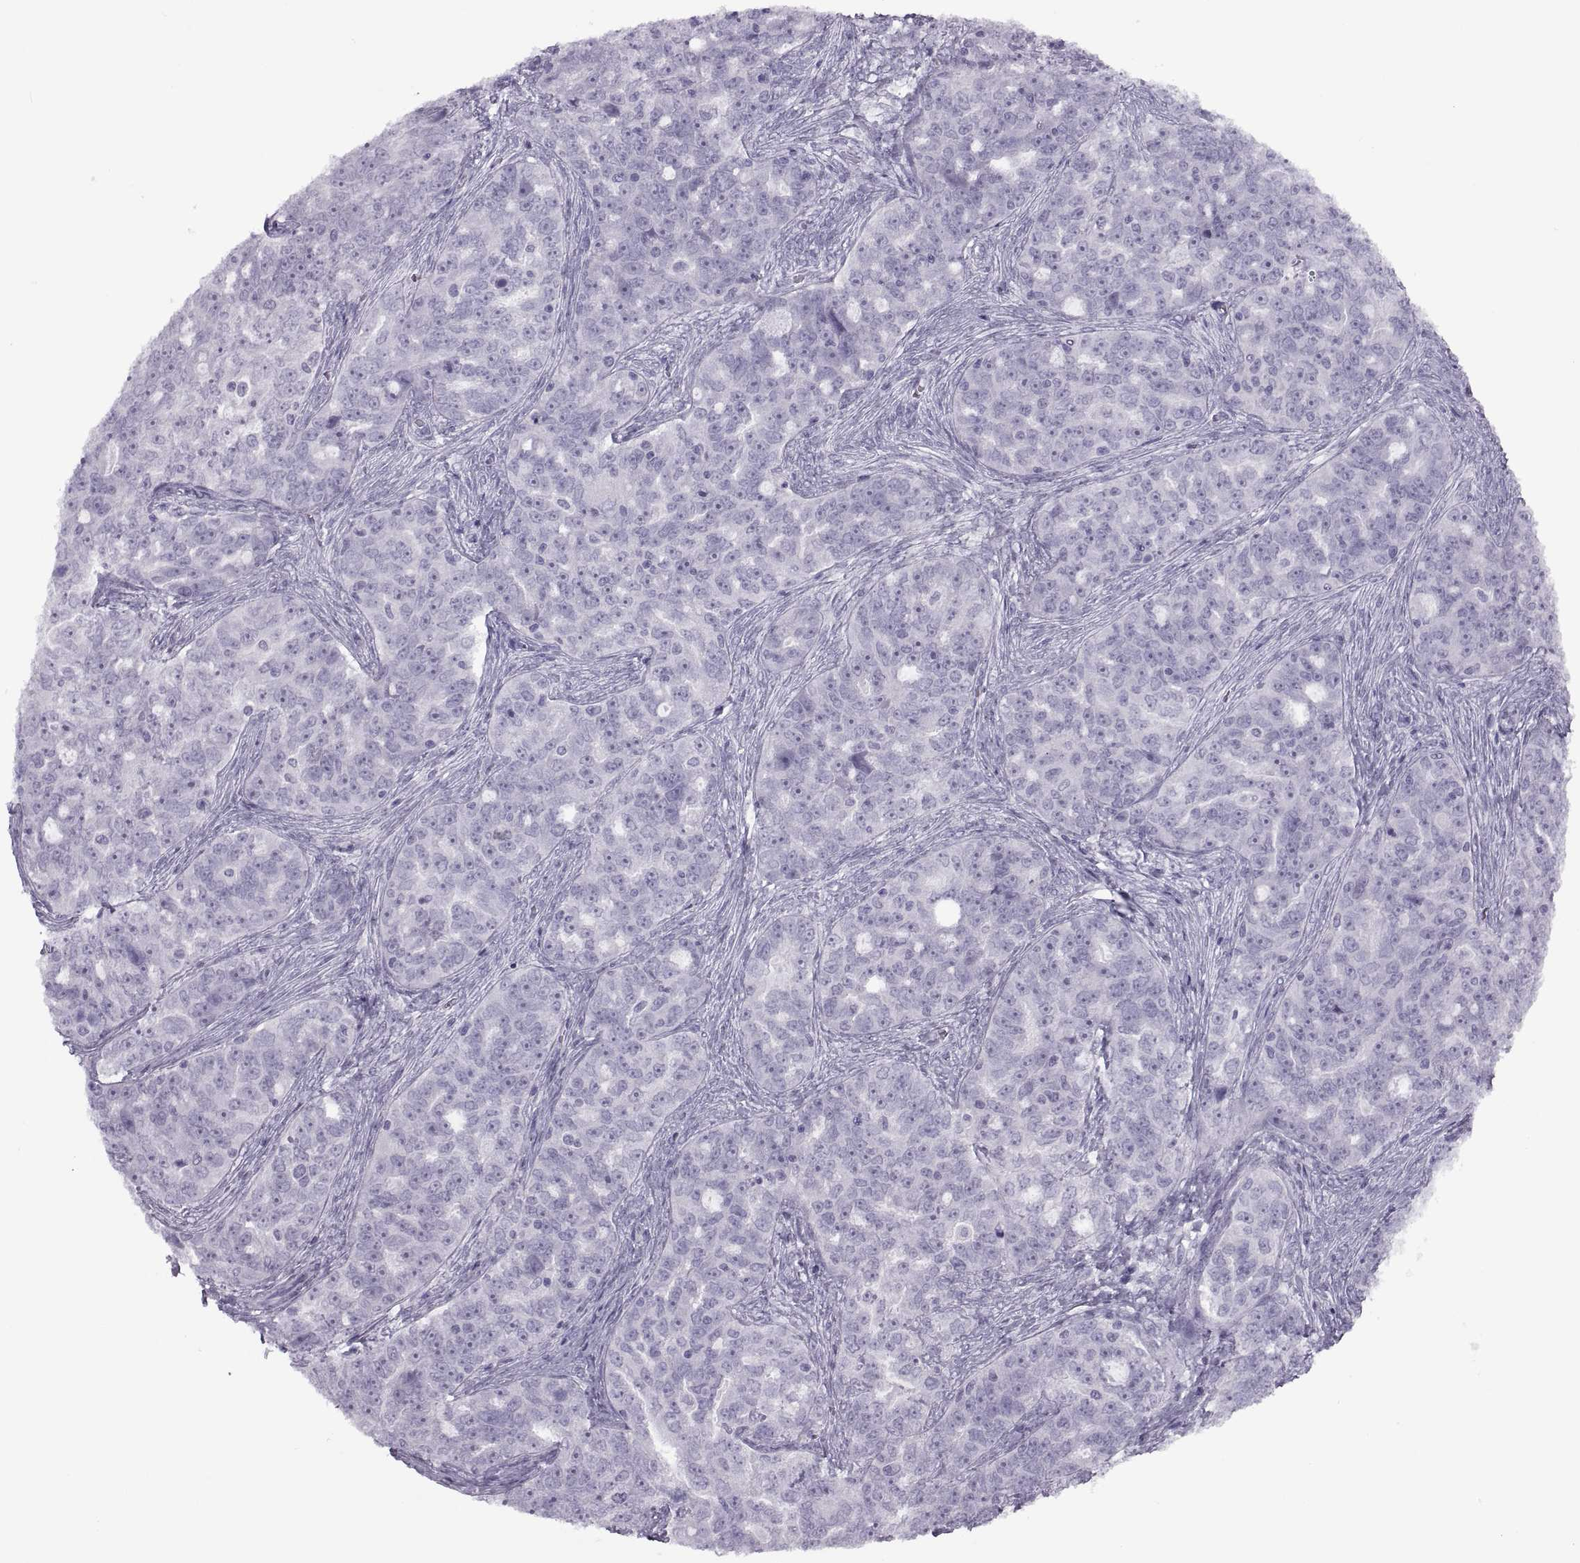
{"staining": {"intensity": "negative", "quantity": "none", "location": "none"}, "tissue": "ovarian cancer", "cell_type": "Tumor cells", "image_type": "cancer", "snomed": [{"axis": "morphology", "description": "Cystadenocarcinoma, serous, NOS"}, {"axis": "topography", "description": "Ovary"}], "caption": "An immunohistochemistry micrograph of ovarian cancer (serous cystadenocarcinoma) is shown. There is no staining in tumor cells of ovarian cancer (serous cystadenocarcinoma).", "gene": "FAM24A", "patient": {"sex": "female", "age": 51}}